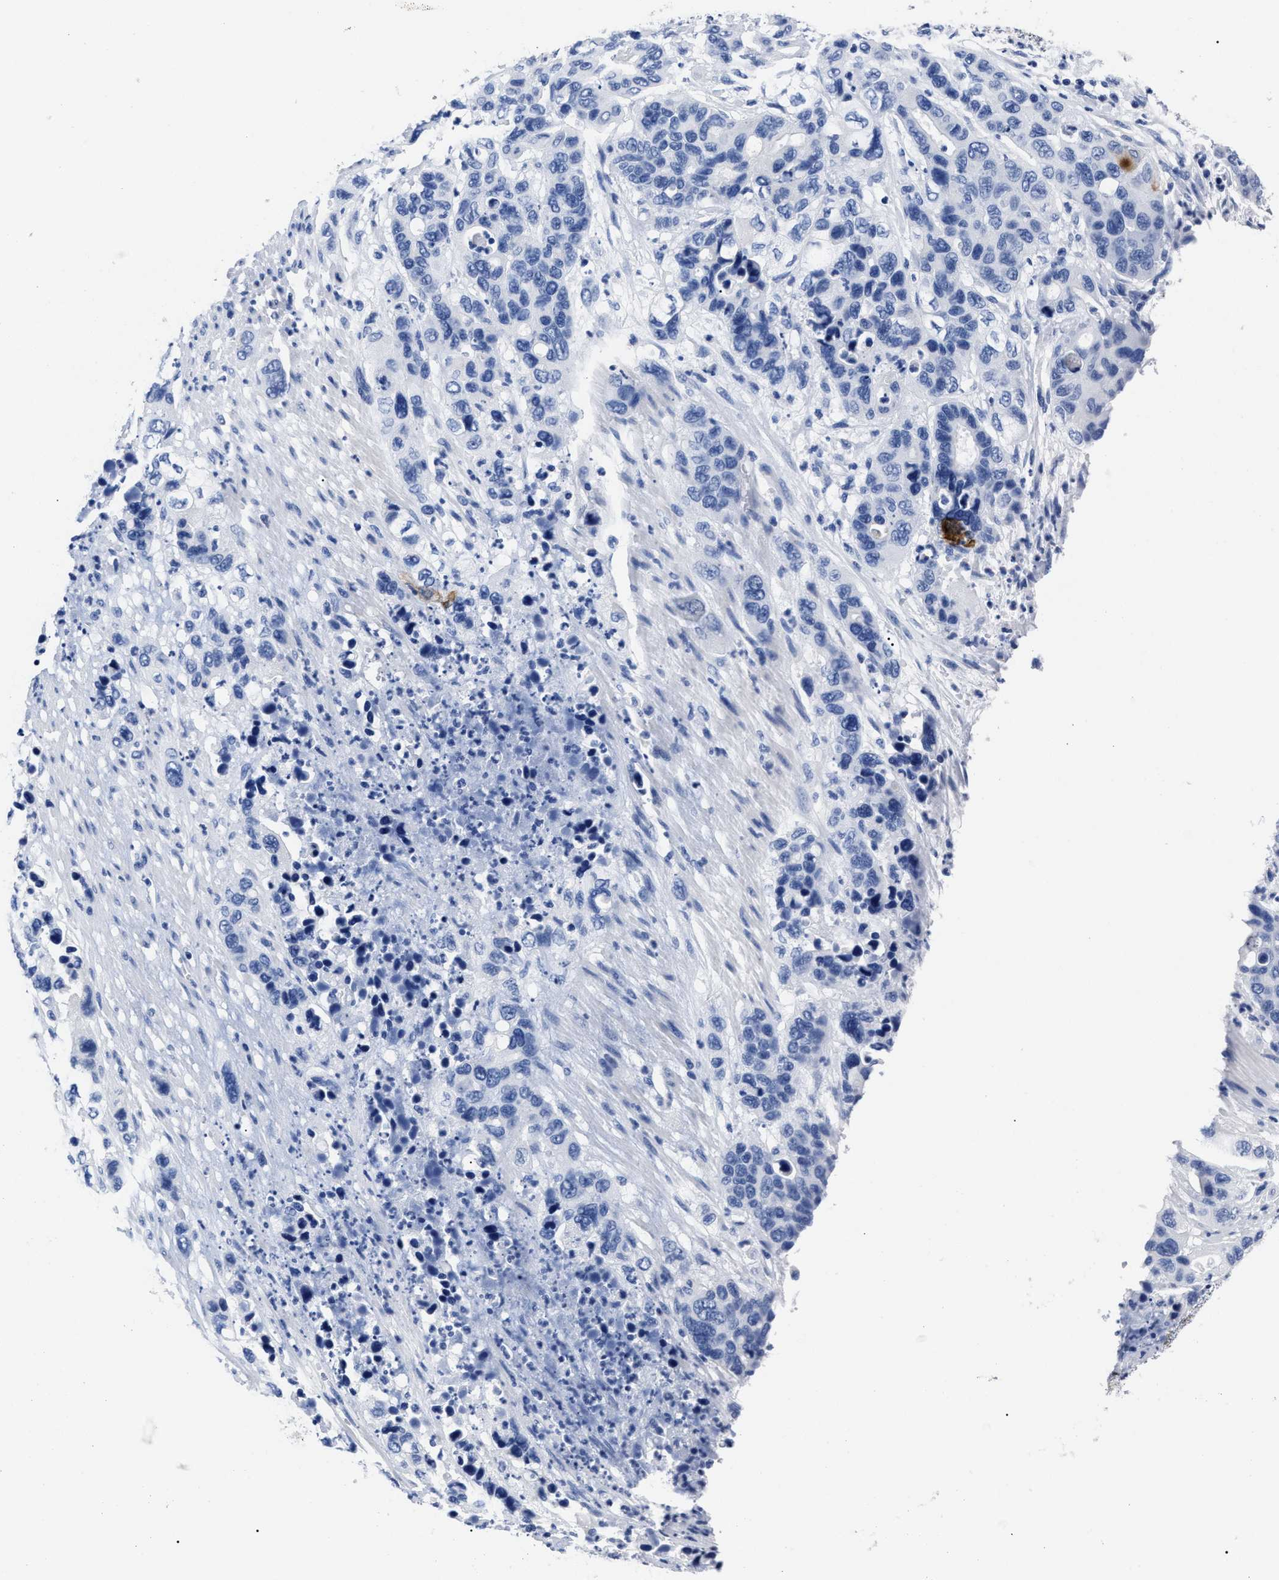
{"staining": {"intensity": "negative", "quantity": "none", "location": "none"}, "tissue": "pancreatic cancer", "cell_type": "Tumor cells", "image_type": "cancer", "snomed": [{"axis": "morphology", "description": "Adenocarcinoma, NOS"}, {"axis": "topography", "description": "Pancreas"}], "caption": "Adenocarcinoma (pancreatic) stained for a protein using immunohistochemistry demonstrates no staining tumor cells.", "gene": "ALPG", "patient": {"sex": "female", "age": 71}}